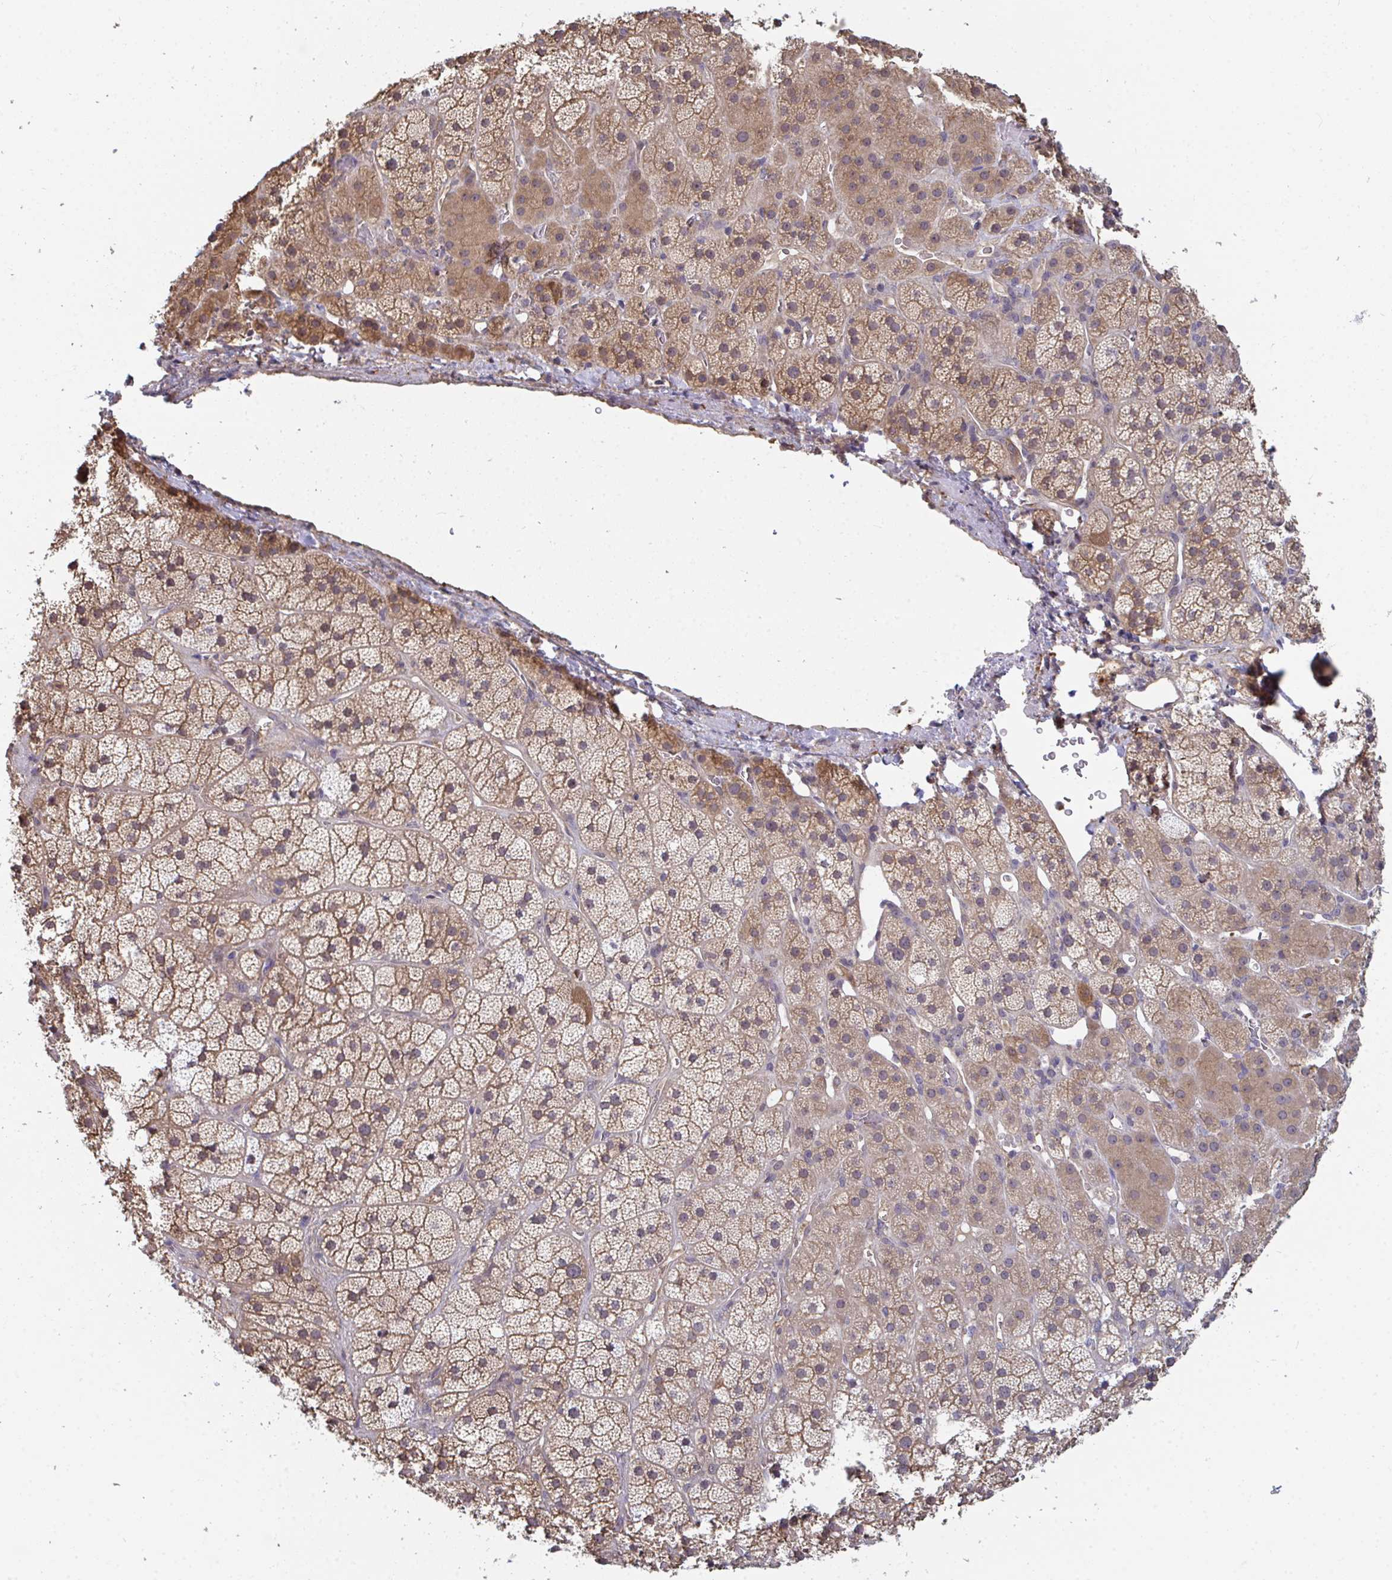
{"staining": {"intensity": "moderate", "quantity": ">75%", "location": "cytoplasmic/membranous"}, "tissue": "adrenal gland", "cell_type": "Glandular cells", "image_type": "normal", "snomed": [{"axis": "morphology", "description": "Normal tissue, NOS"}, {"axis": "topography", "description": "Adrenal gland"}], "caption": "This micrograph demonstrates immunohistochemistry (IHC) staining of unremarkable adrenal gland, with medium moderate cytoplasmic/membranous expression in approximately >75% of glandular cells.", "gene": "TTC9C", "patient": {"sex": "male", "age": 57}}